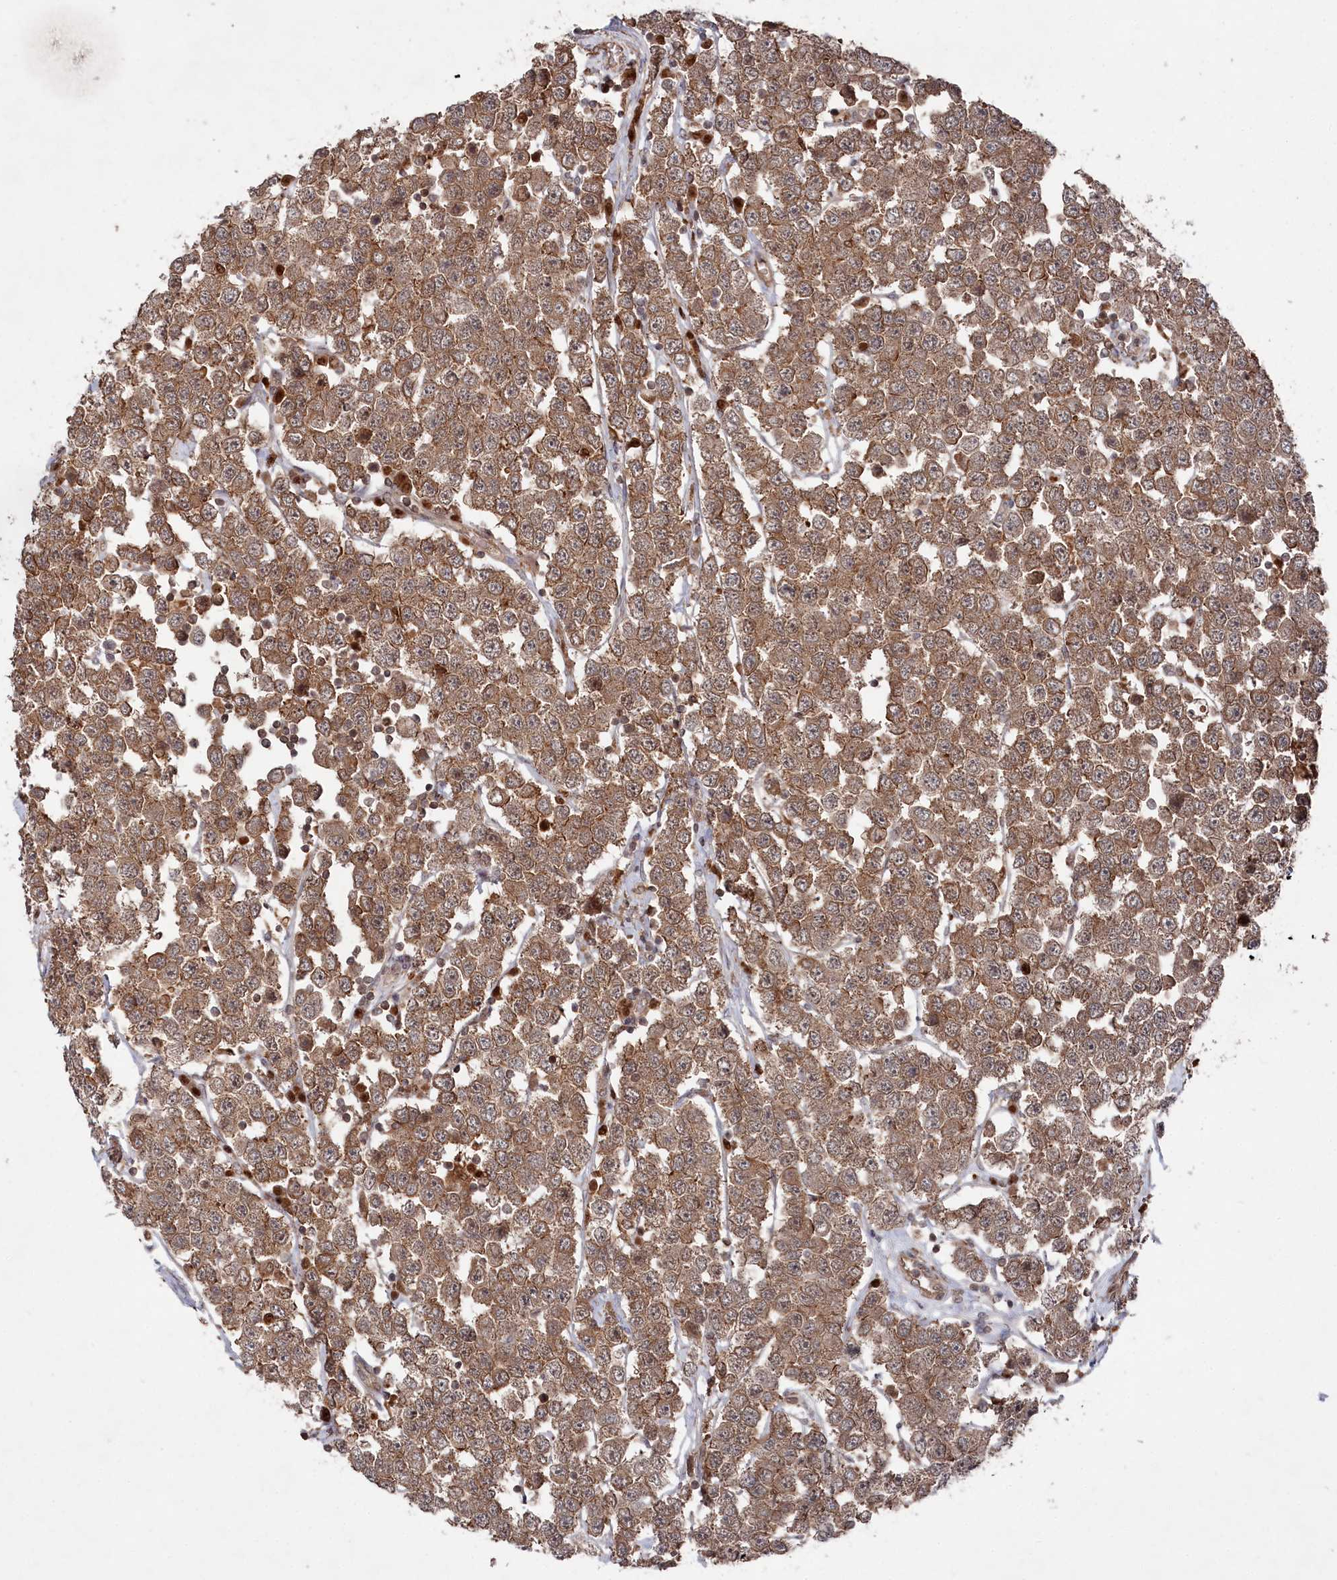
{"staining": {"intensity": "moderate", "quantity": ">75%", "location": "cytoplasmic/membranous"}, "tissue": "testis cancer", "cell_type": "Tumor cells", "image_type": "cancer", "snomed": [{"axis": "morphology", "description": "Seminoma, NOS"}, {"axis": "topography", "description": "Testis"}], "caption": "The image shows a brown stain indicating the presence of a protein in the cytoplasmic/membranous of tumor cells in testis cancer (seminoma).", "gene": "BORCS7", "patient": {"sex": "male", "age": 28}}